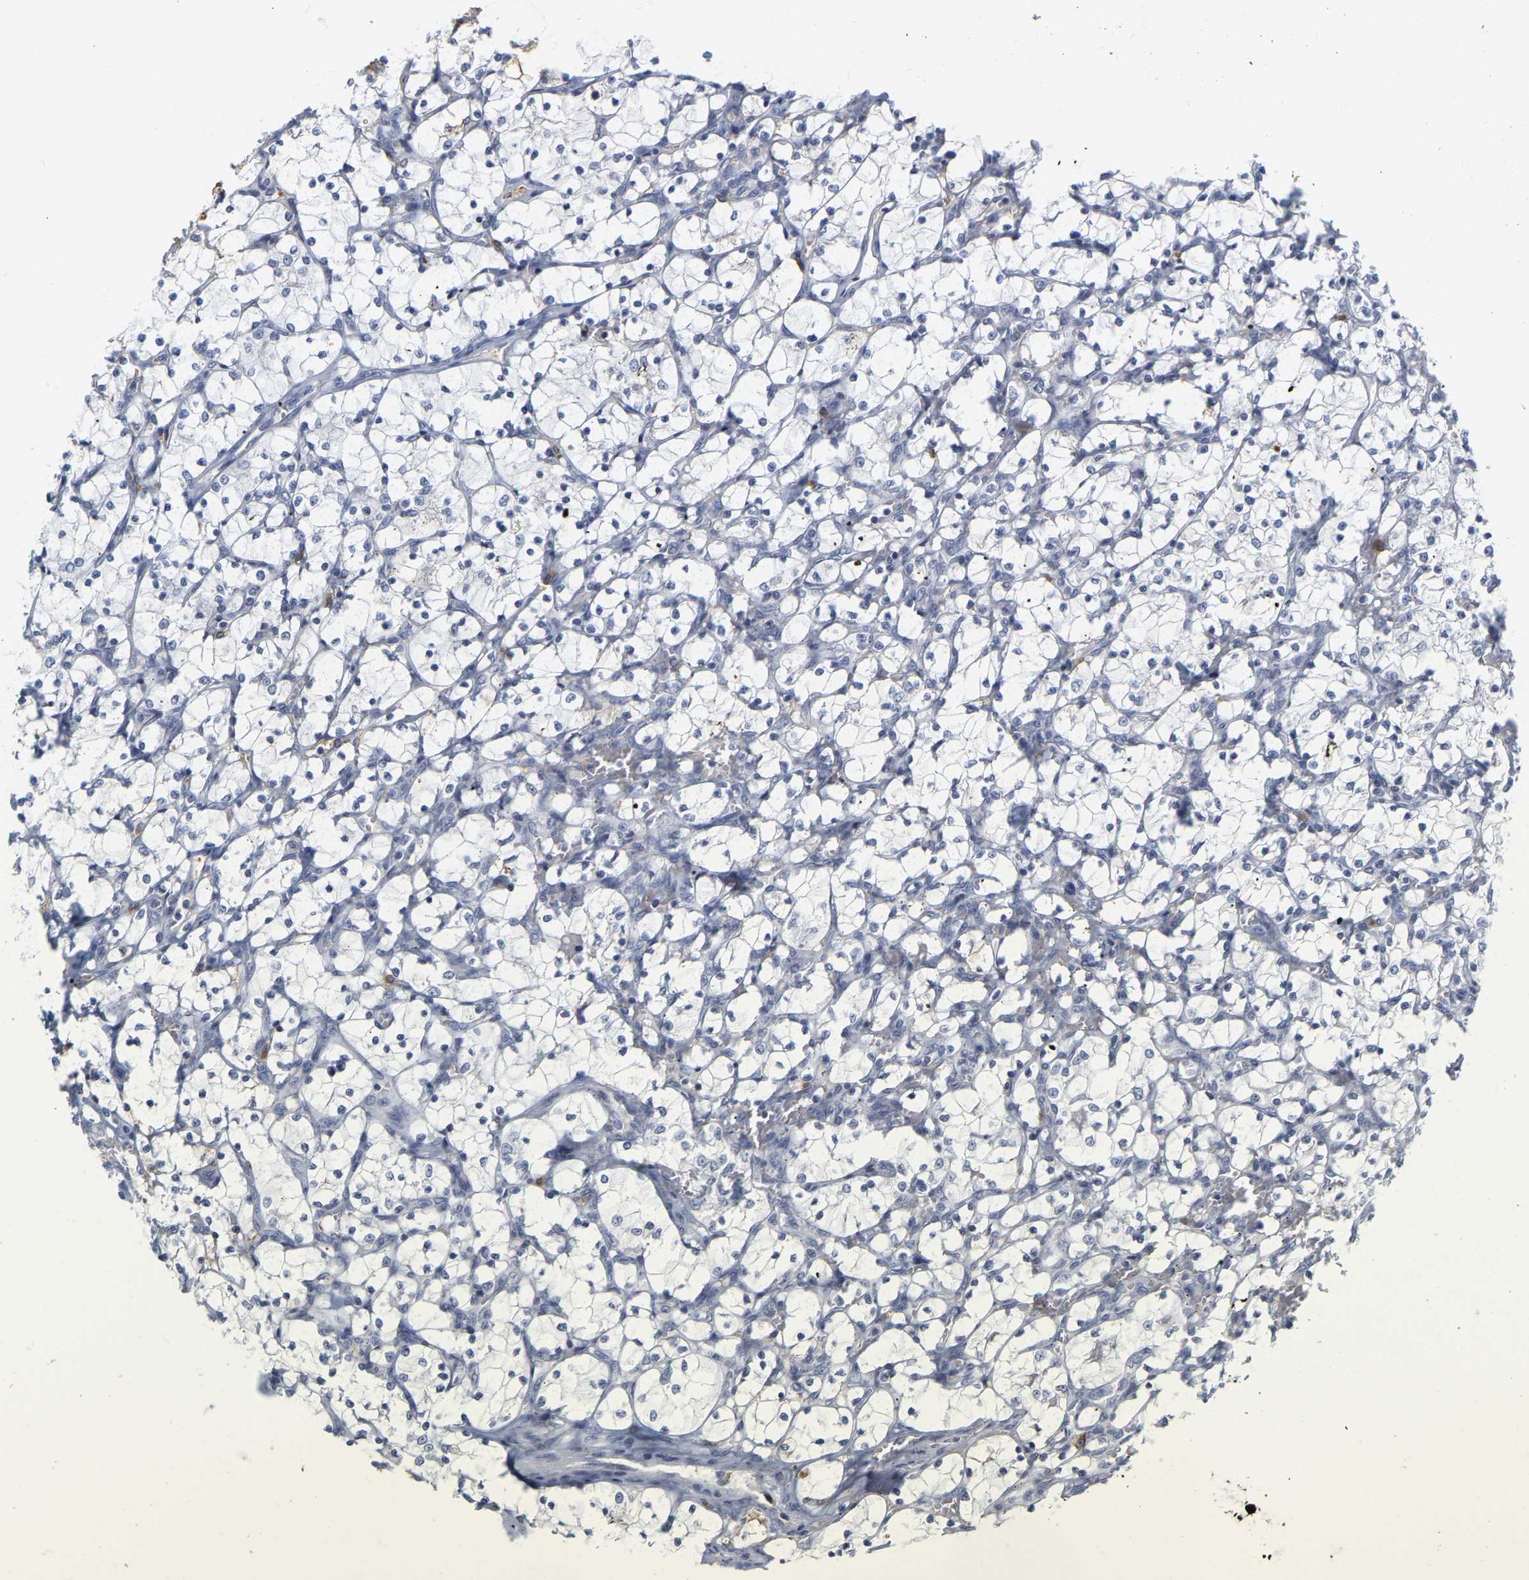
{"staining": {"intensity": "negative", "quantity": "none", "location": "none"}, "tissue": "renal cancer", "cell_type": "Tumor cells", "image_type": "cancer", "snomed": [{"axis": "morphology", "description": "Adenocarcinoma, NOS"}, {"axis": "topography", "description": "Kidney"}], "caption": "The image exhibits no staining of tumor cells in renal cancer. The staining was performed using DAB (3,3'-diaminobenzidine) to visualize the protein expression in brown, while the nuclei were stained in blue with hematoxylin (Magnification: 20x).", "gene": "GNAS", "patient": {"sex": "female", "age": 69}}